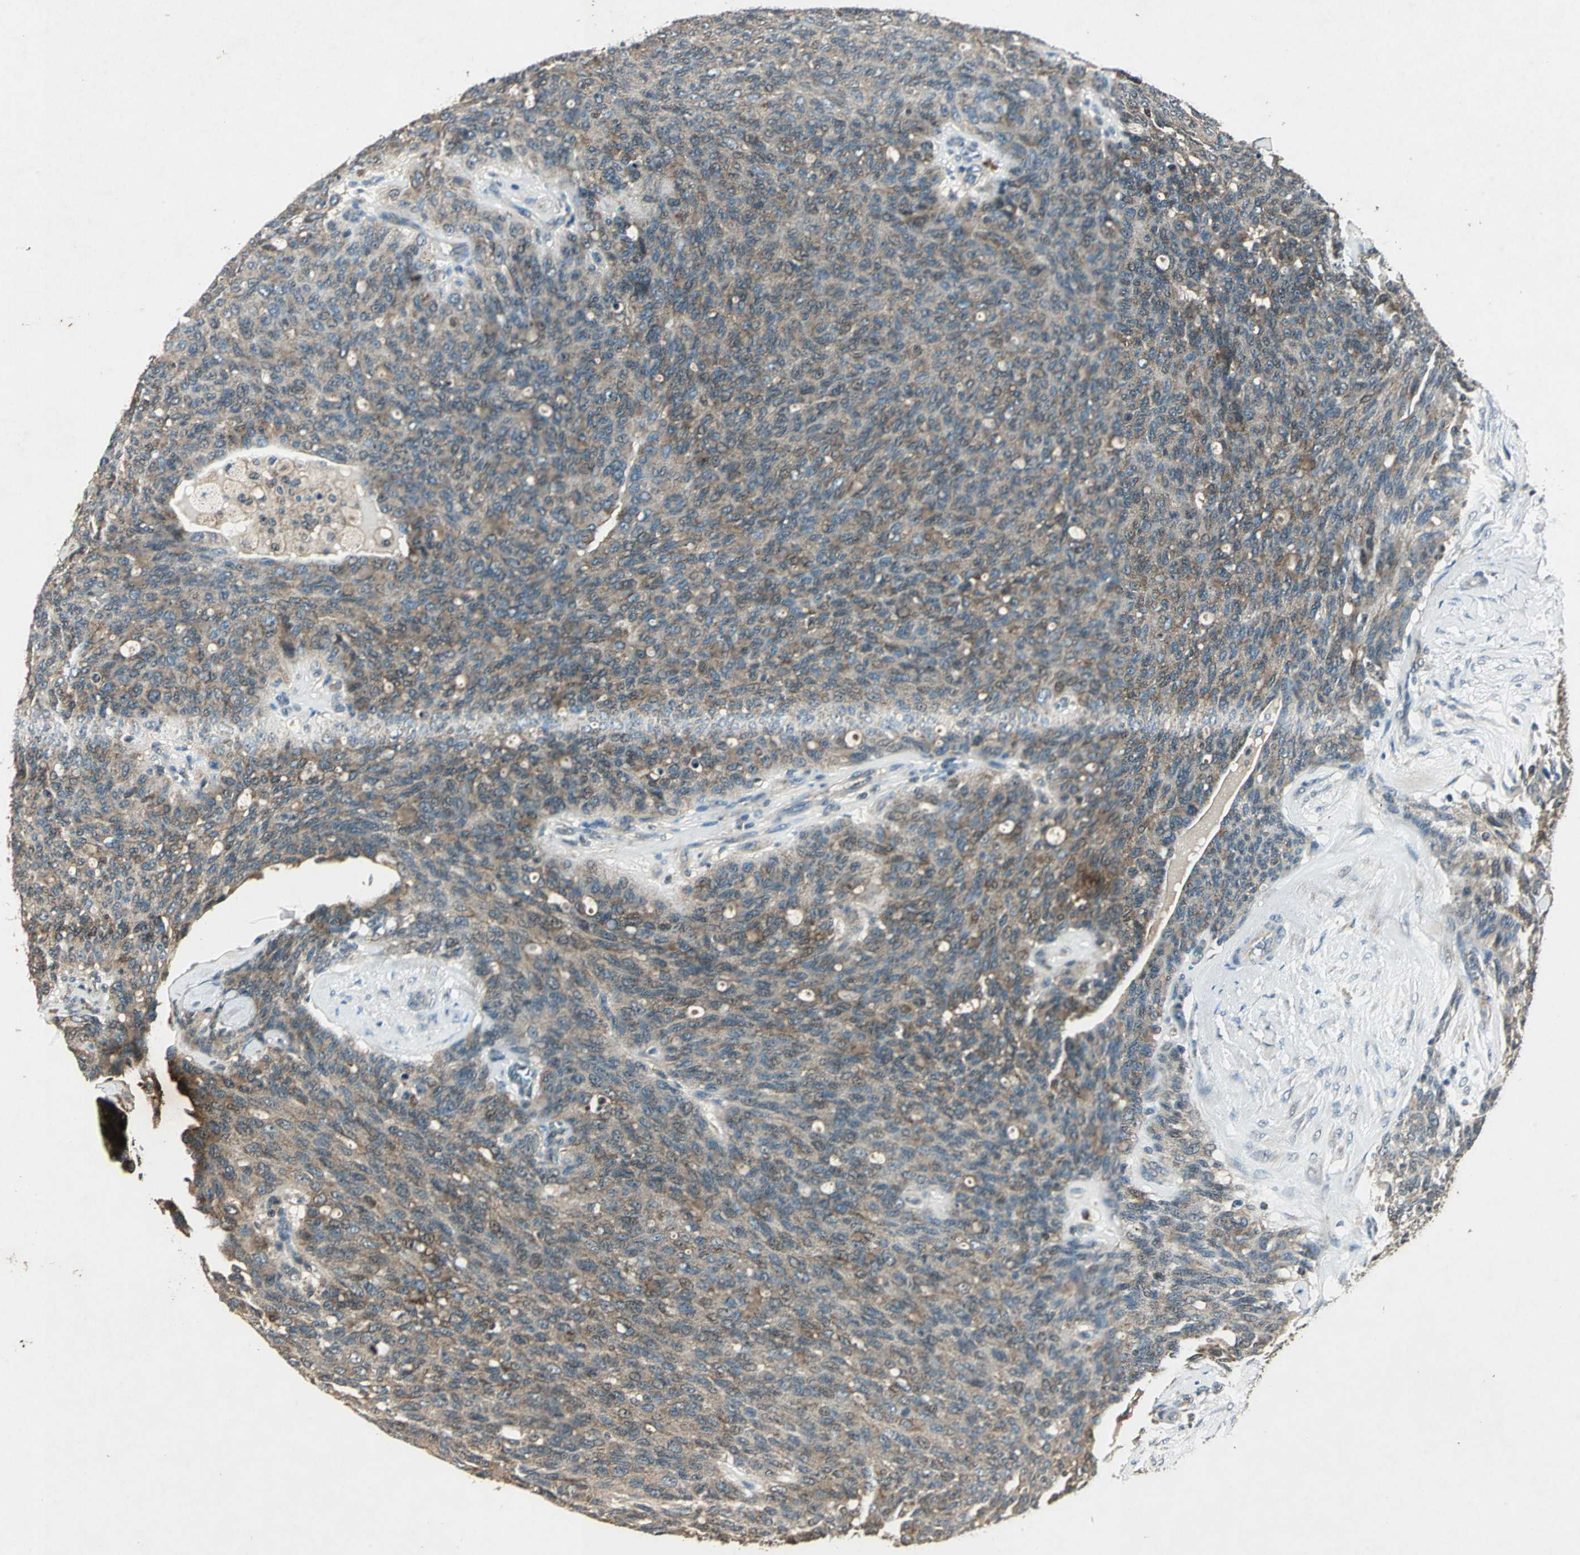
{"staining": {"intensity": "weak", "quantity": "25%-75%", "location": "cytoplasmic/membranous,nuclear"}, "tissue": "ovarian cancer", "cell_type": "Tumor cells", "image_type": "cancer", "snomed": [{"axis": "morphology", "description": "Carcinoma, endometroid"}, {"axis": "topography", "description": "Ovary"}], "caption": "Immunohistochemical staining of human ovarian cancer shows low levels of weak cytoplasmic/membranous and nuclear positivity in about 25%-75% of tumor cells. (Brightfield microscopy of DAB IHC at high magnification).", "gene": "AHSA1", "patient": {"sex": "female", "age": 60}}